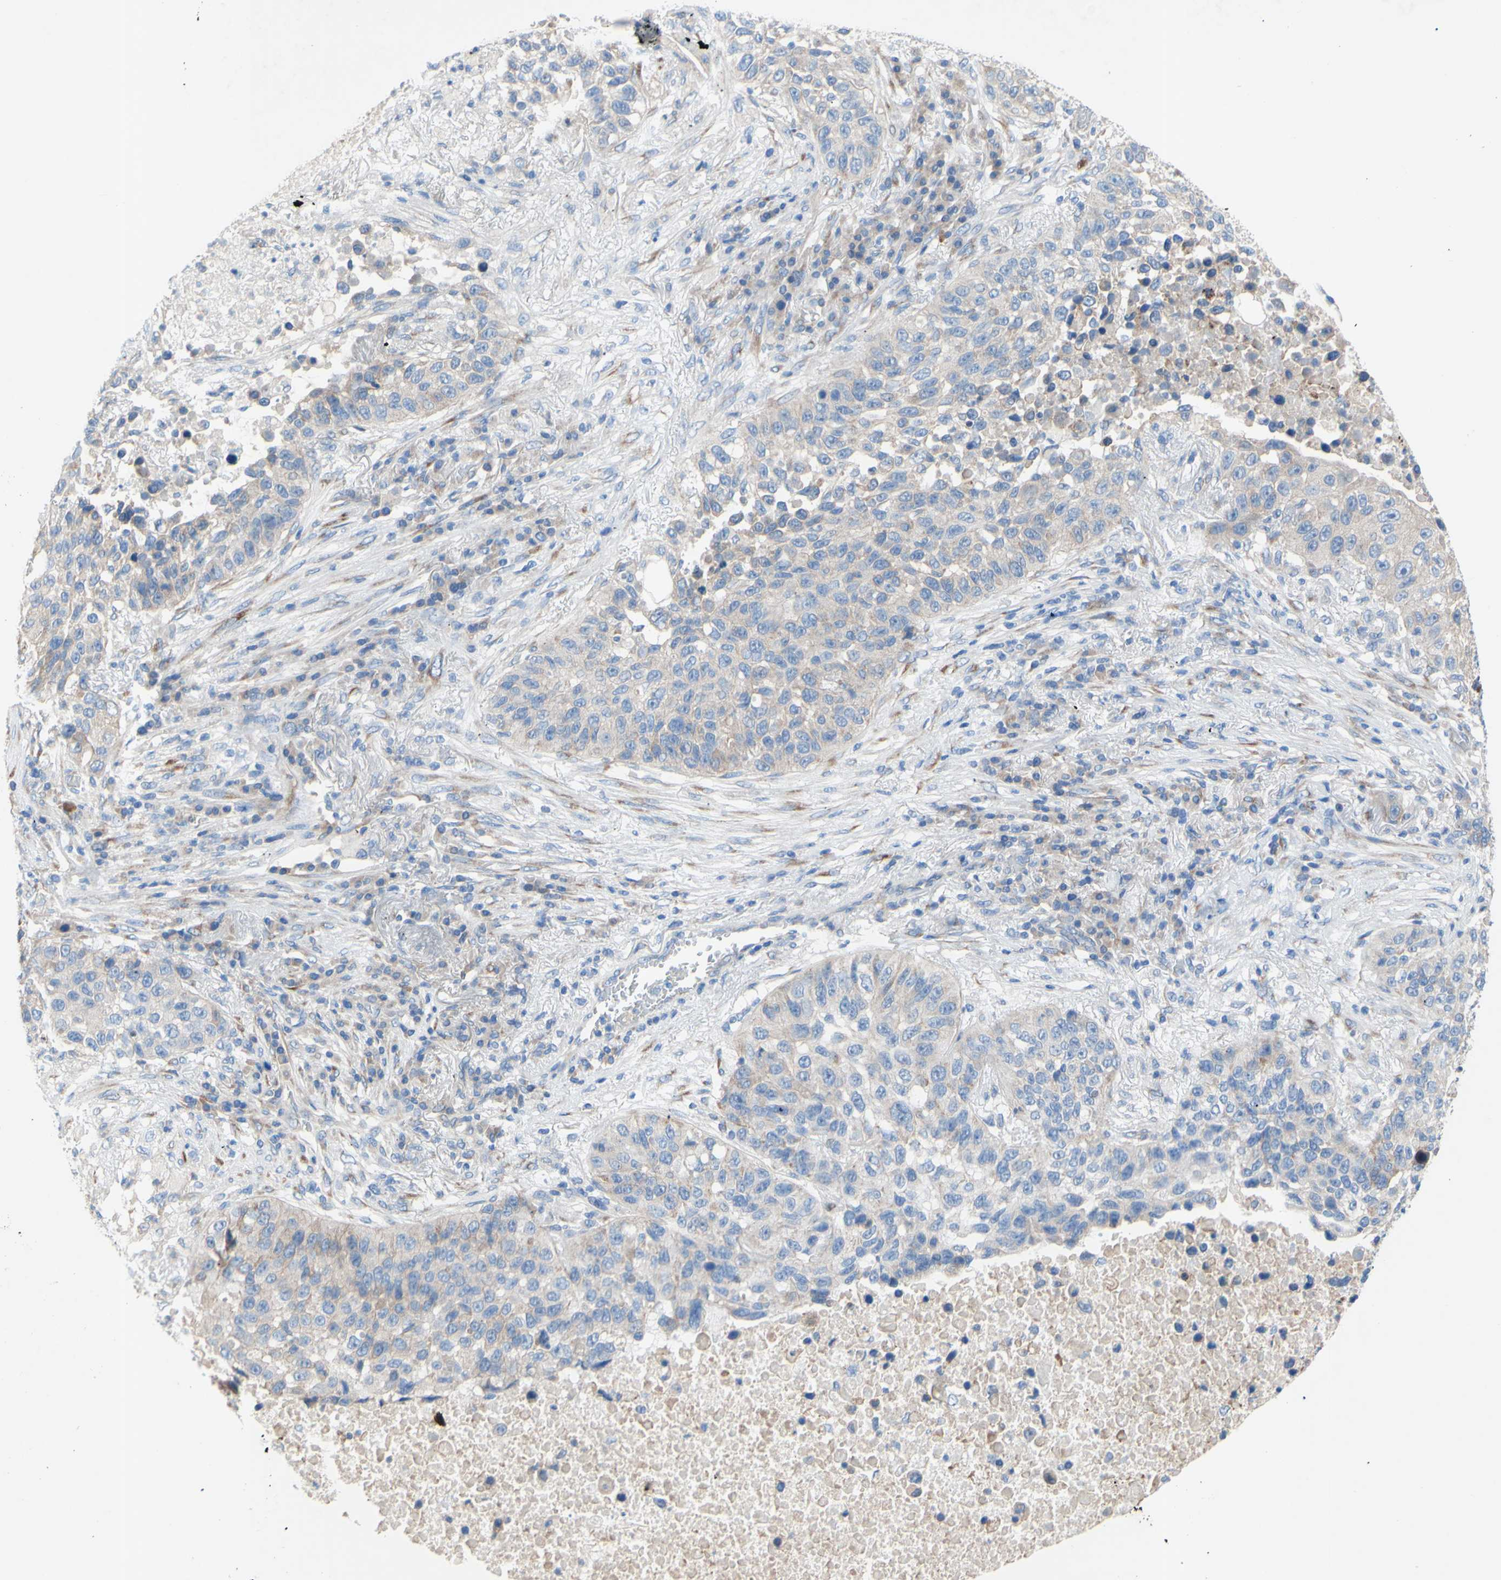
{"staining": {"intensity": "negative", "quantity": "none", "location": "none"}, "tissue": "lung cancer", "cell_type": "Tumor cells", "image_type": "cancer", "snomed": [{"axis": "morphology", "description": "Squamous cell carcinoma, NOS"}, {"axis": "topography", "description": "Lung"}], "caption": "Lung cancer (squamous cell carcinoma) was stained to show a protein in brown. There is no significant positivity in tumor cells.", "gene": "TMIGD2", "patient": {"sex": "male", "age": 57}}